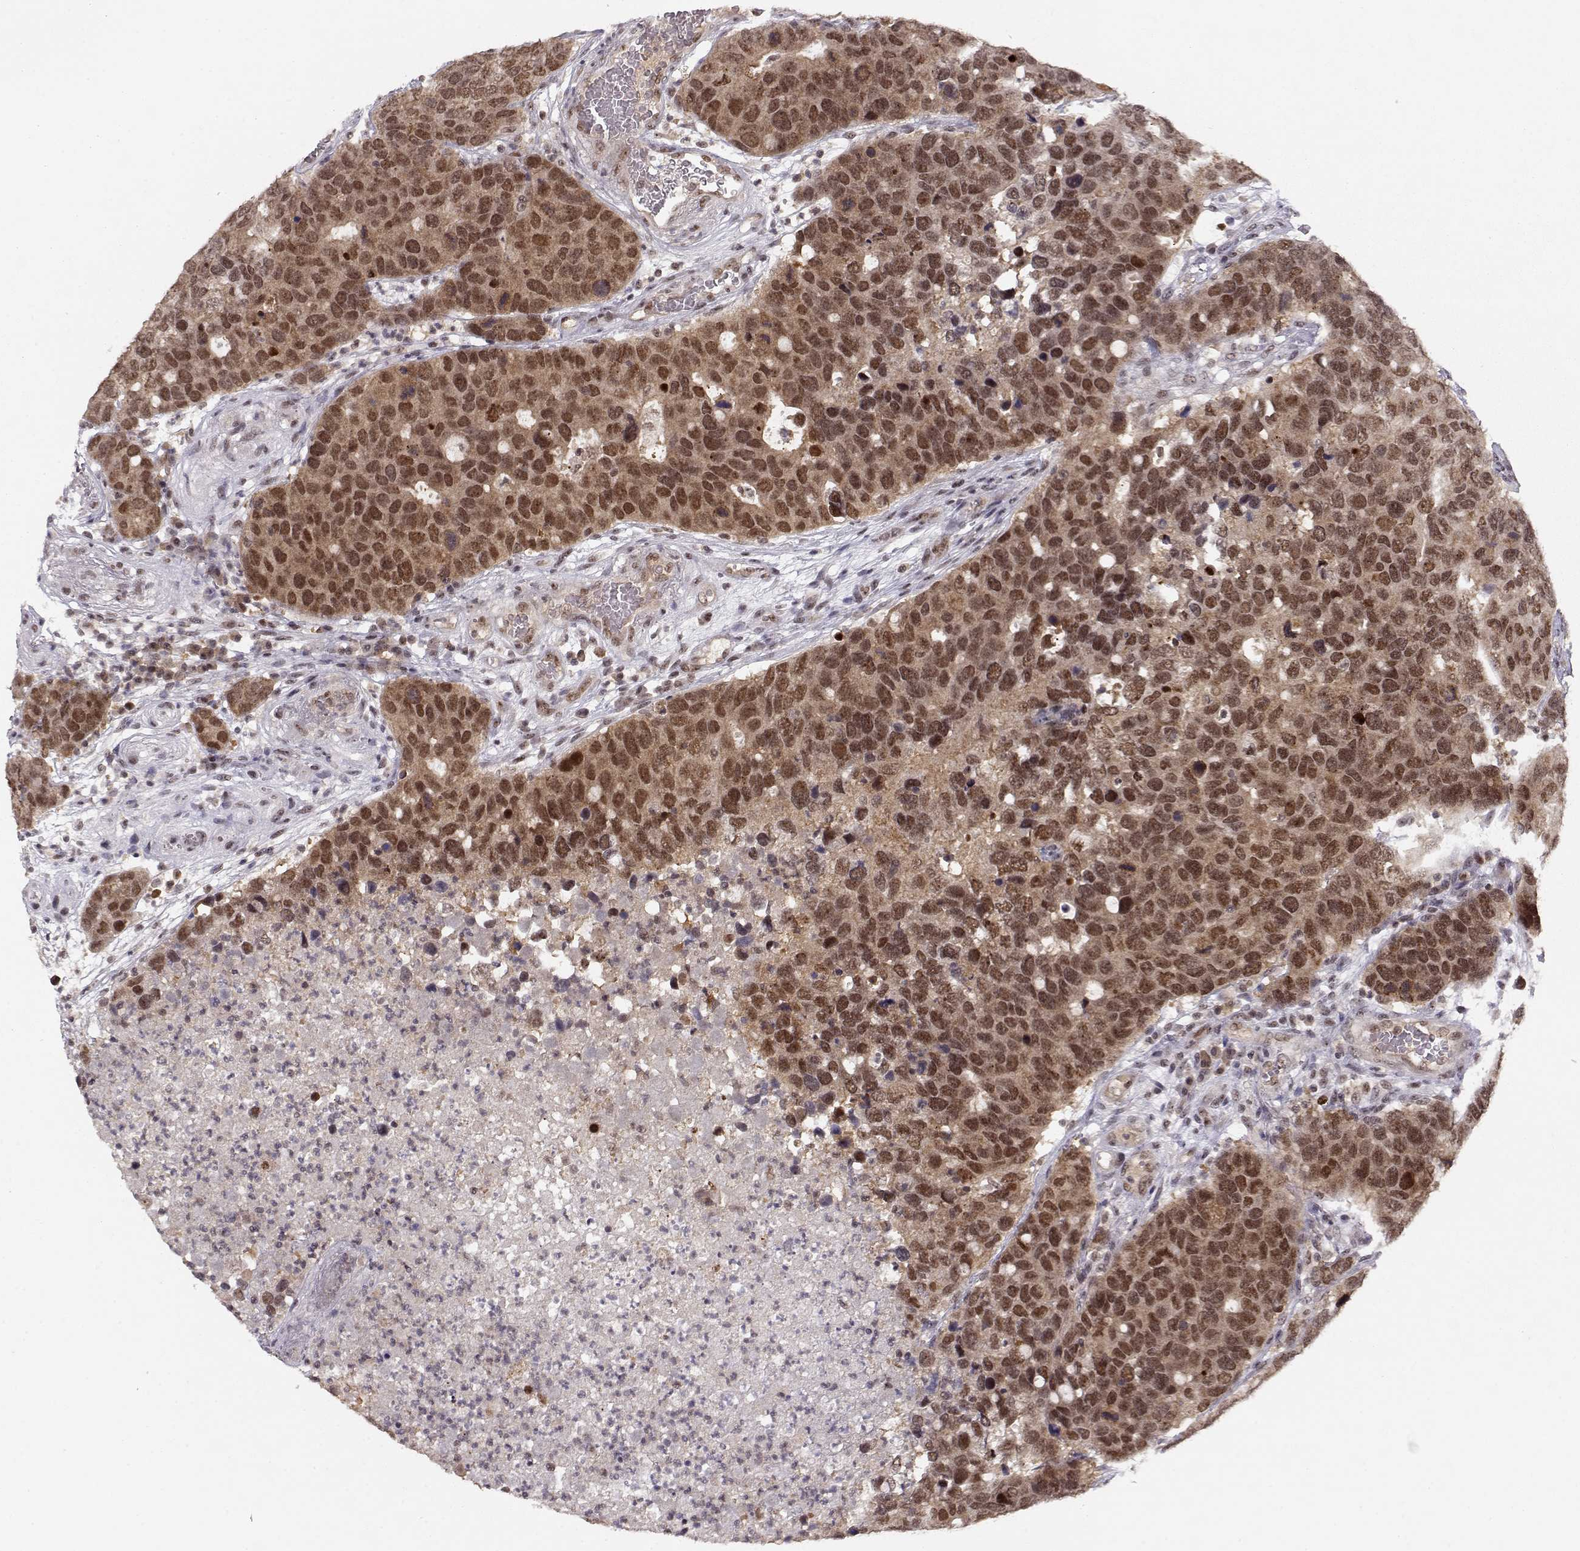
{"staining": {"intensity": "moderate", "quantity": ">75%", "location": "cytoplasmic/membranous,nuclear"}, "tissue": "breast cancer", "cell_type": "Tumor cells", "image_type": "cancer", "snomed": [{"axis": "morphology", "description": "Duct carcinoma"}, {"axis": "topography", "description": "Breast"}], "caption": "The immunohistochemical stain shows moderate cytoplasmic/membranous and nuclear positivity in tumor cells of breast infiltrating ductal carcinoma tissue. Using DAB (brown) and hematoxylin (blue) stains, captured at high magnification using brightfield microscopy.", "gene": "CSNK2A1", "patient": {"sex": "female", "age": 83}}